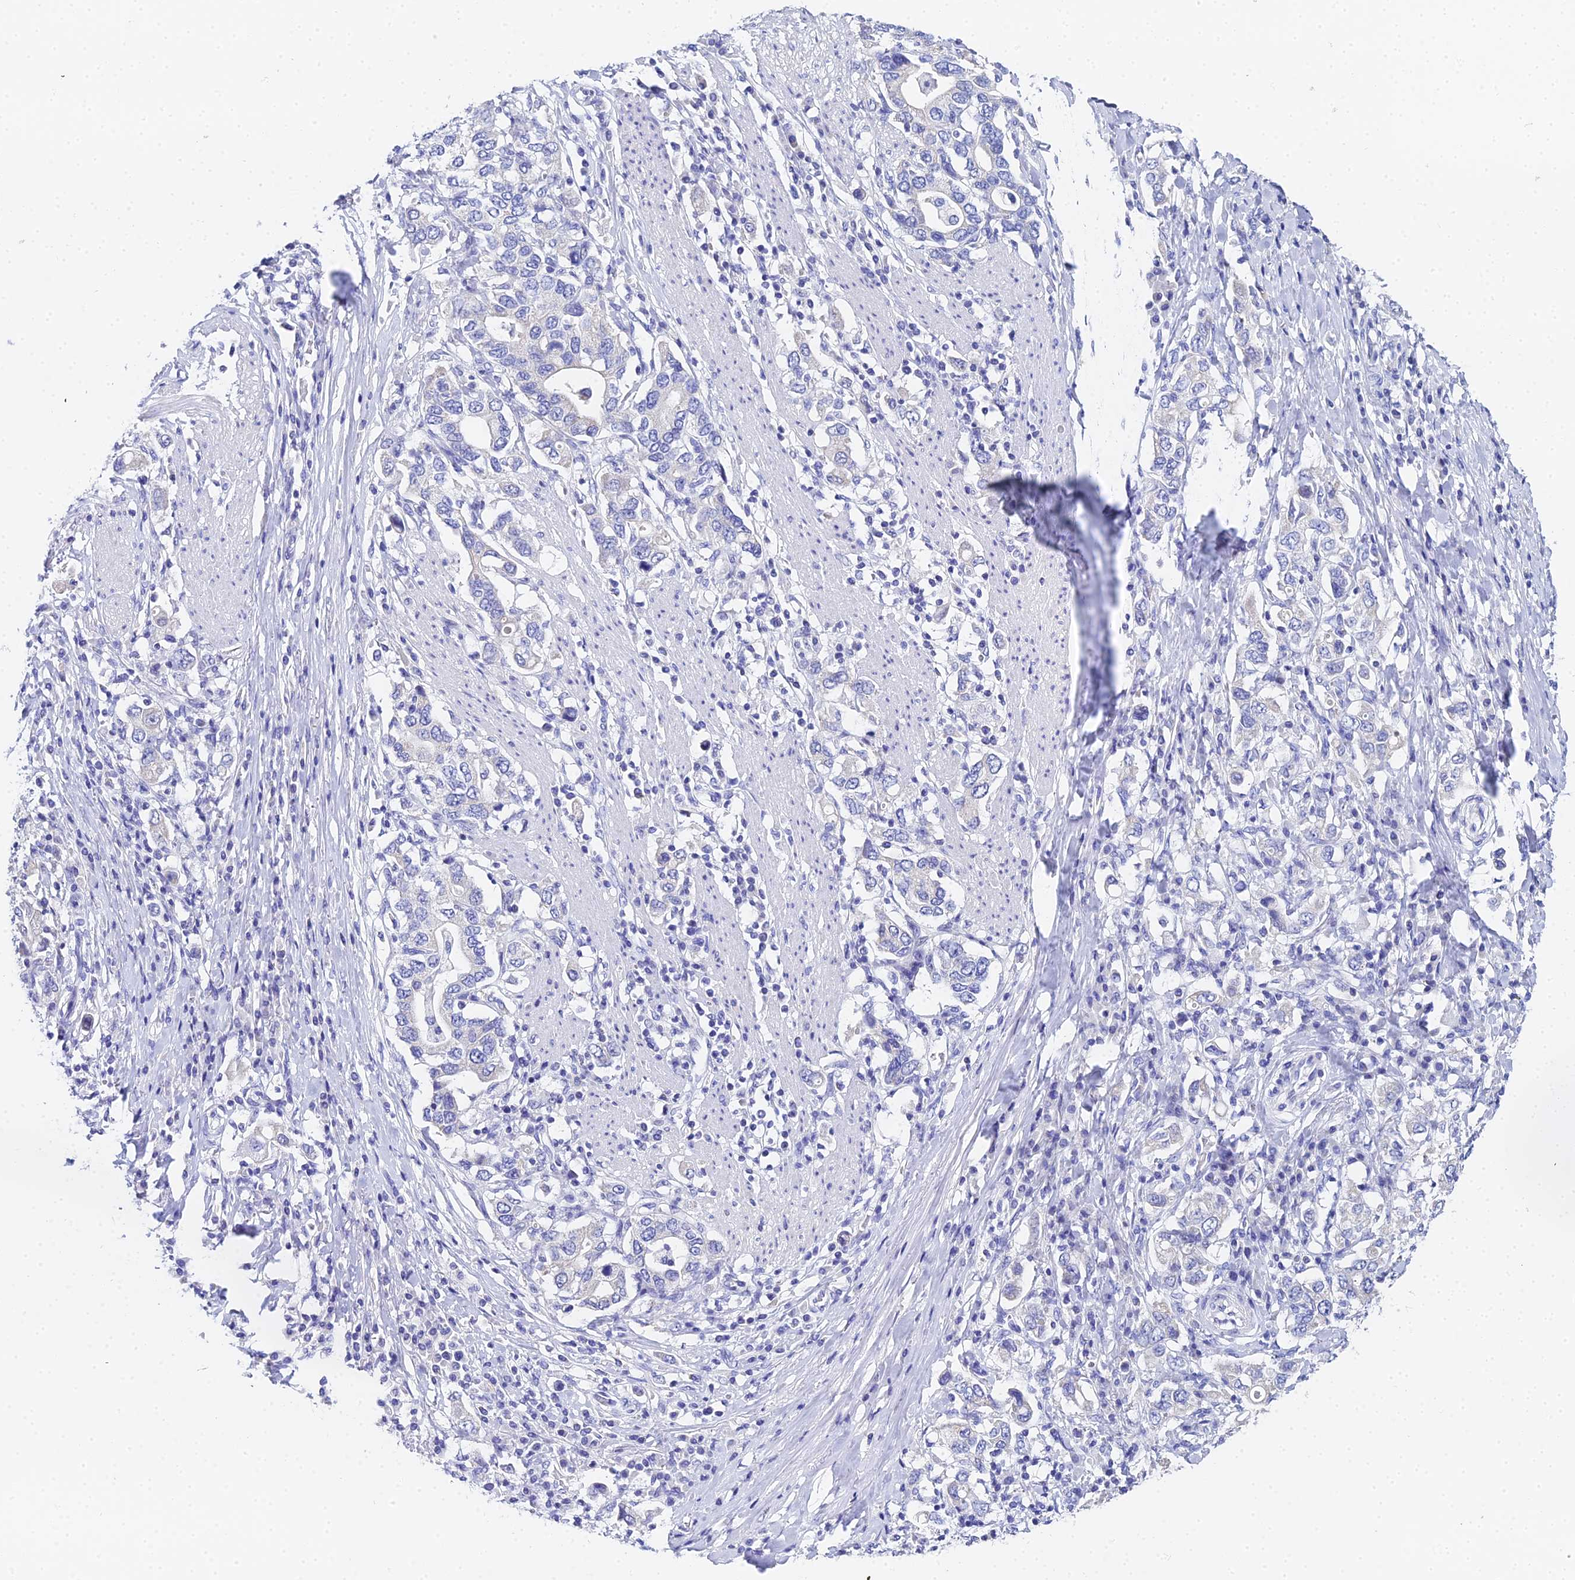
{"staining": {"intensity": "negative", "quantity": "none", "location": "none"}, "tissue": "stomach cancer", "cell_type": "Tumor cells", "image_type": "cancer", "snomed": [{"axis": "morphology", "description": "Adenocarcinoma, NOS"}, {"axis": "topography", "description": "Stomach, upper"}, {"axis": "topography", "description": "Stomach"}], "caption": "Tumor cells show no significant protein expression in stomach cancer. (Stains: DAB (3,3'-diaminobenzidine) immunohistochemistry with hematoxylin counter stain, Microscopy: brightfield microscopy at high magnification).", "gene": "OCM", "patient": {"sex": "male", "age": 62}}